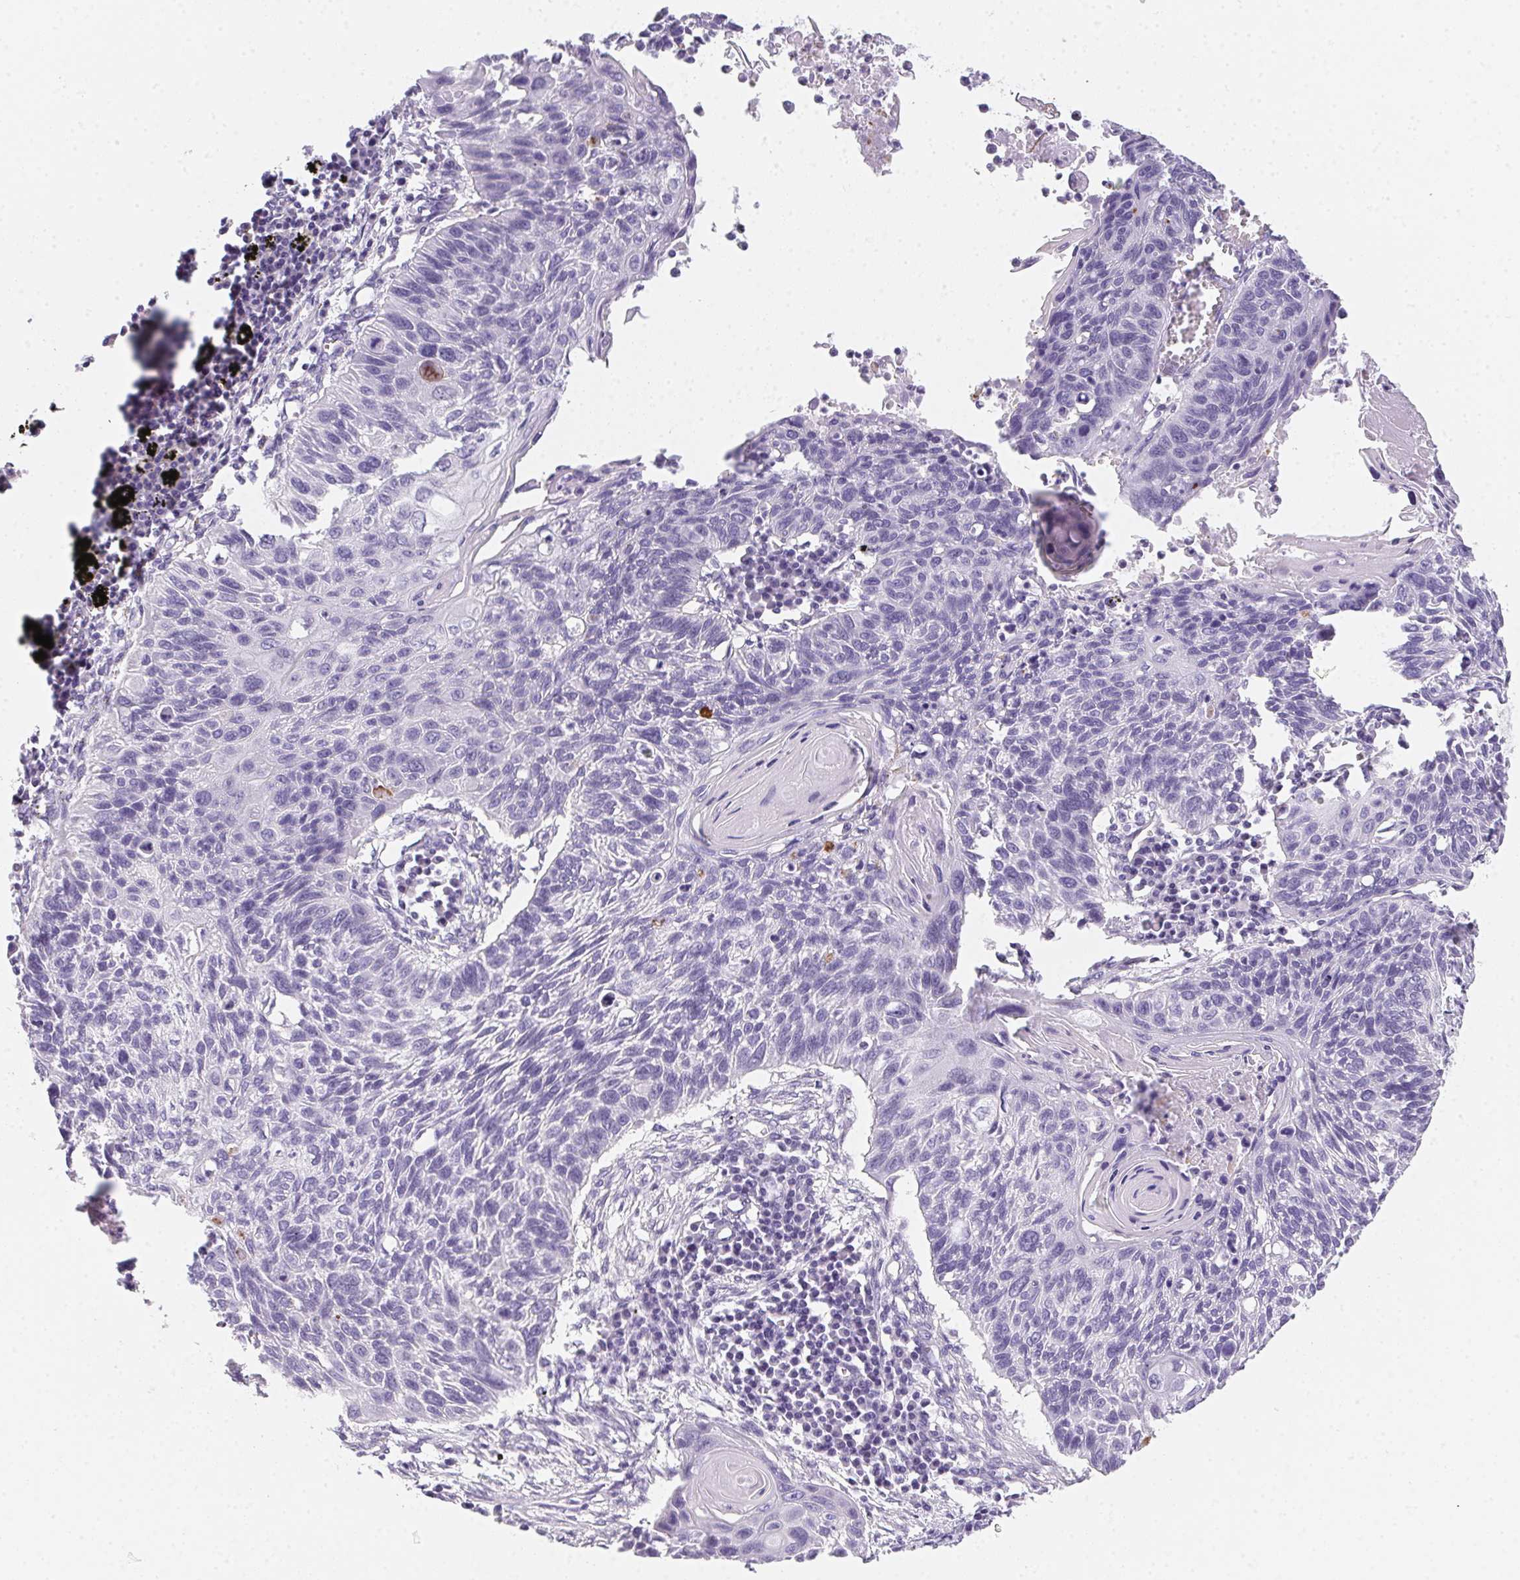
{"staining": {"intensity": "negative", "quantity": "none", "location": "none"}, "tissue": "lung cancer", "cell_type": "Tumor cells", "image_type": "cancer", "snomed": [{"axis": "morphology", "description": "Squamous cell carcinoma, NOS"}, {"axis": "topography", "description": "Lung"}], "caption": "The histopathology image demonstrates no staining of tumor cells in lung cancer (squamous cell carcinoma).", "gene": "MYL4", "patient": {"sex": "male", "age": 78}}